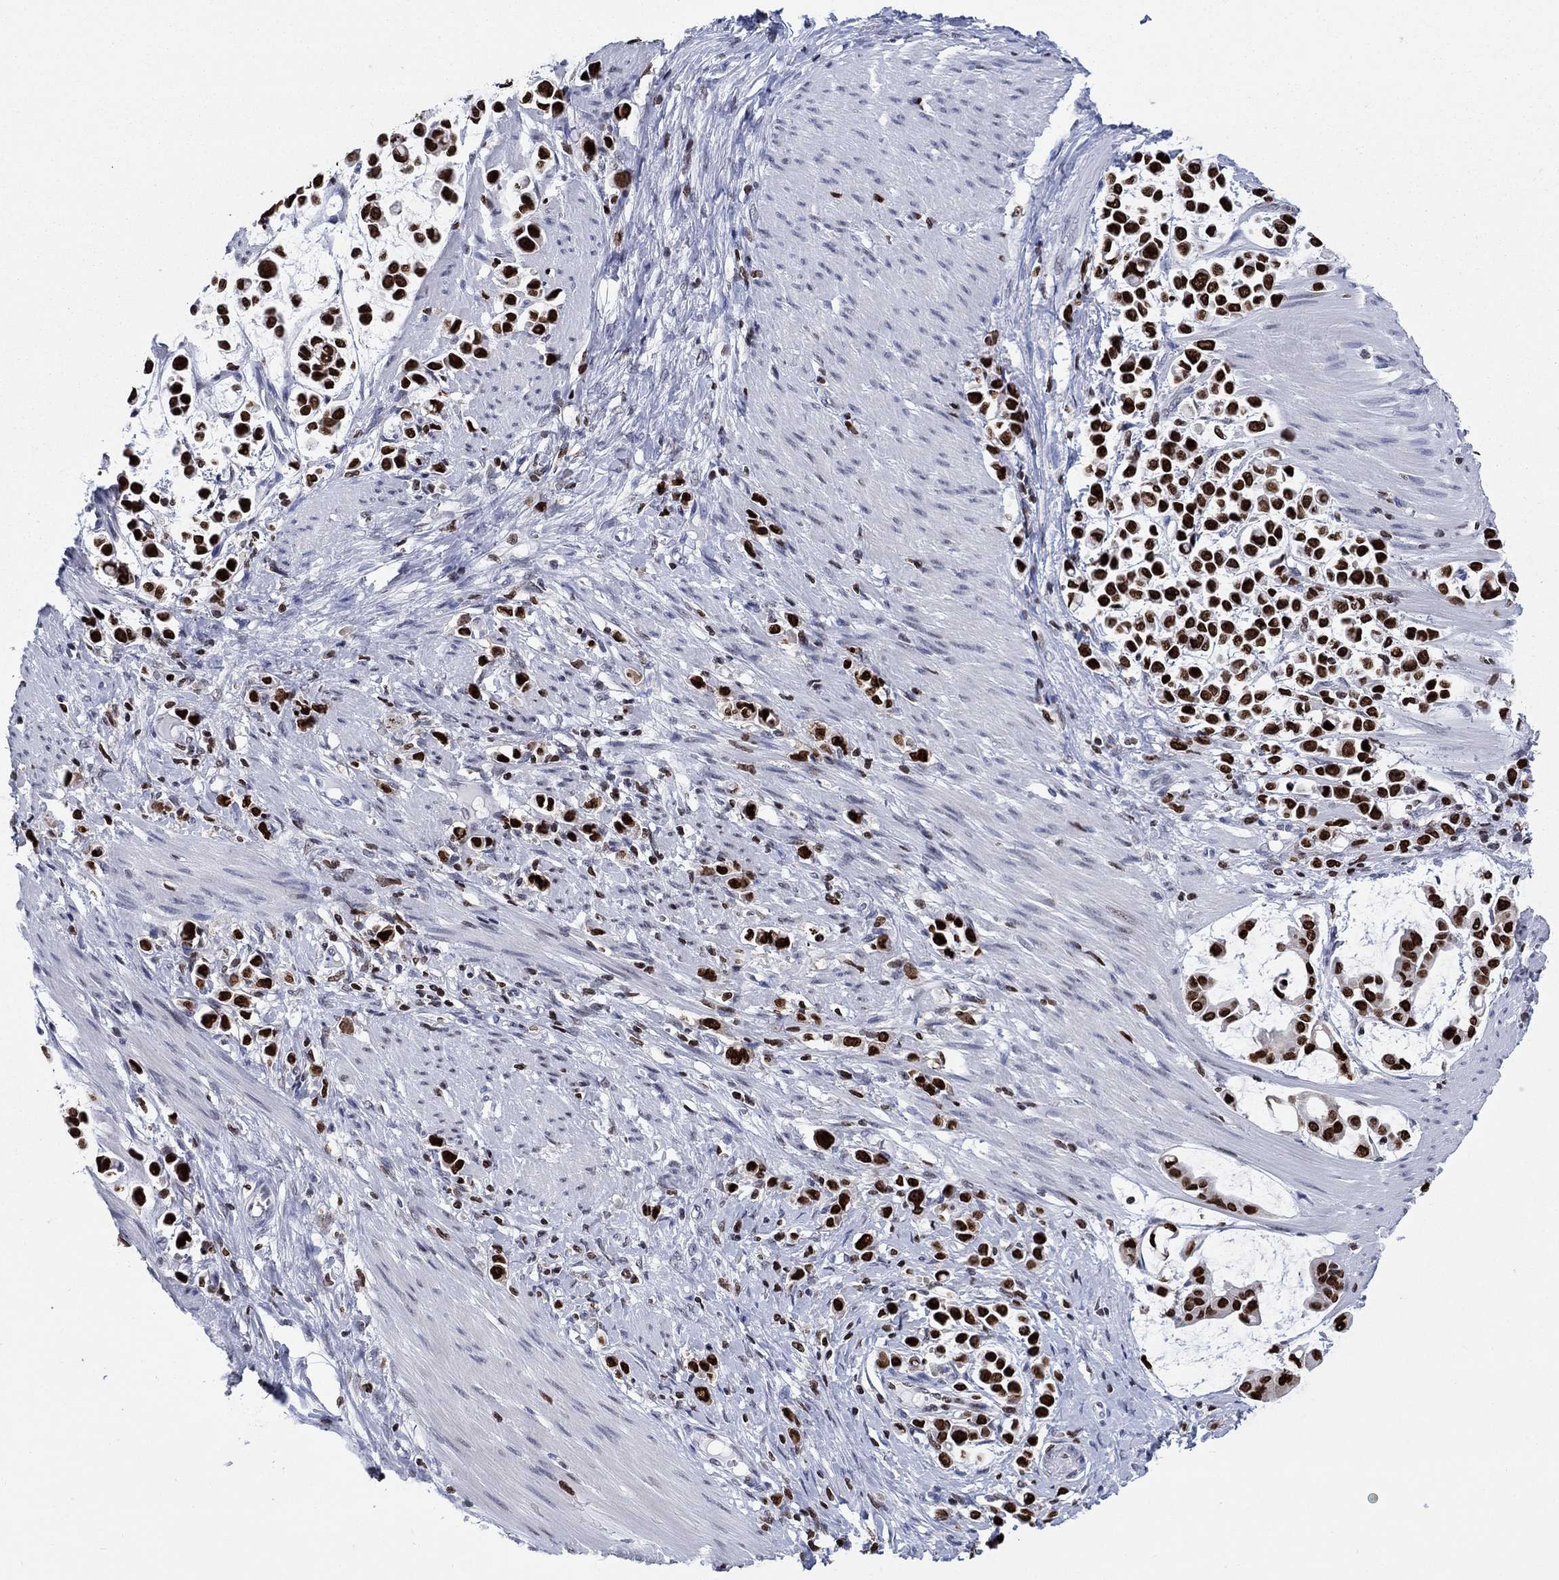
{"staining": {"intensity": "strong", "quantity": ">75%", "location": "nuclear"}, "tissue": "stomach cancer", "cell_type": "Tumor cells", "image_type": "cancer", "snomed": [{"axis": "morphology", "description": "Adenocarcinoma, NOS"}, {"axis": "topography", "description": "Stomach"}], "caption": "Immunohistochemistry (IHC) of human stomach cancer (adenocarcinoma) demonstrates high levels of strong nuclear positivity in approximately >75% of tumor cells. The staining was performed using DAB, with brown indicating positive protein expression. Nuclei are stained blue with hematoxylin.", "gene": "HMGA1", "patient": {"sex": "male", "age": 82}}